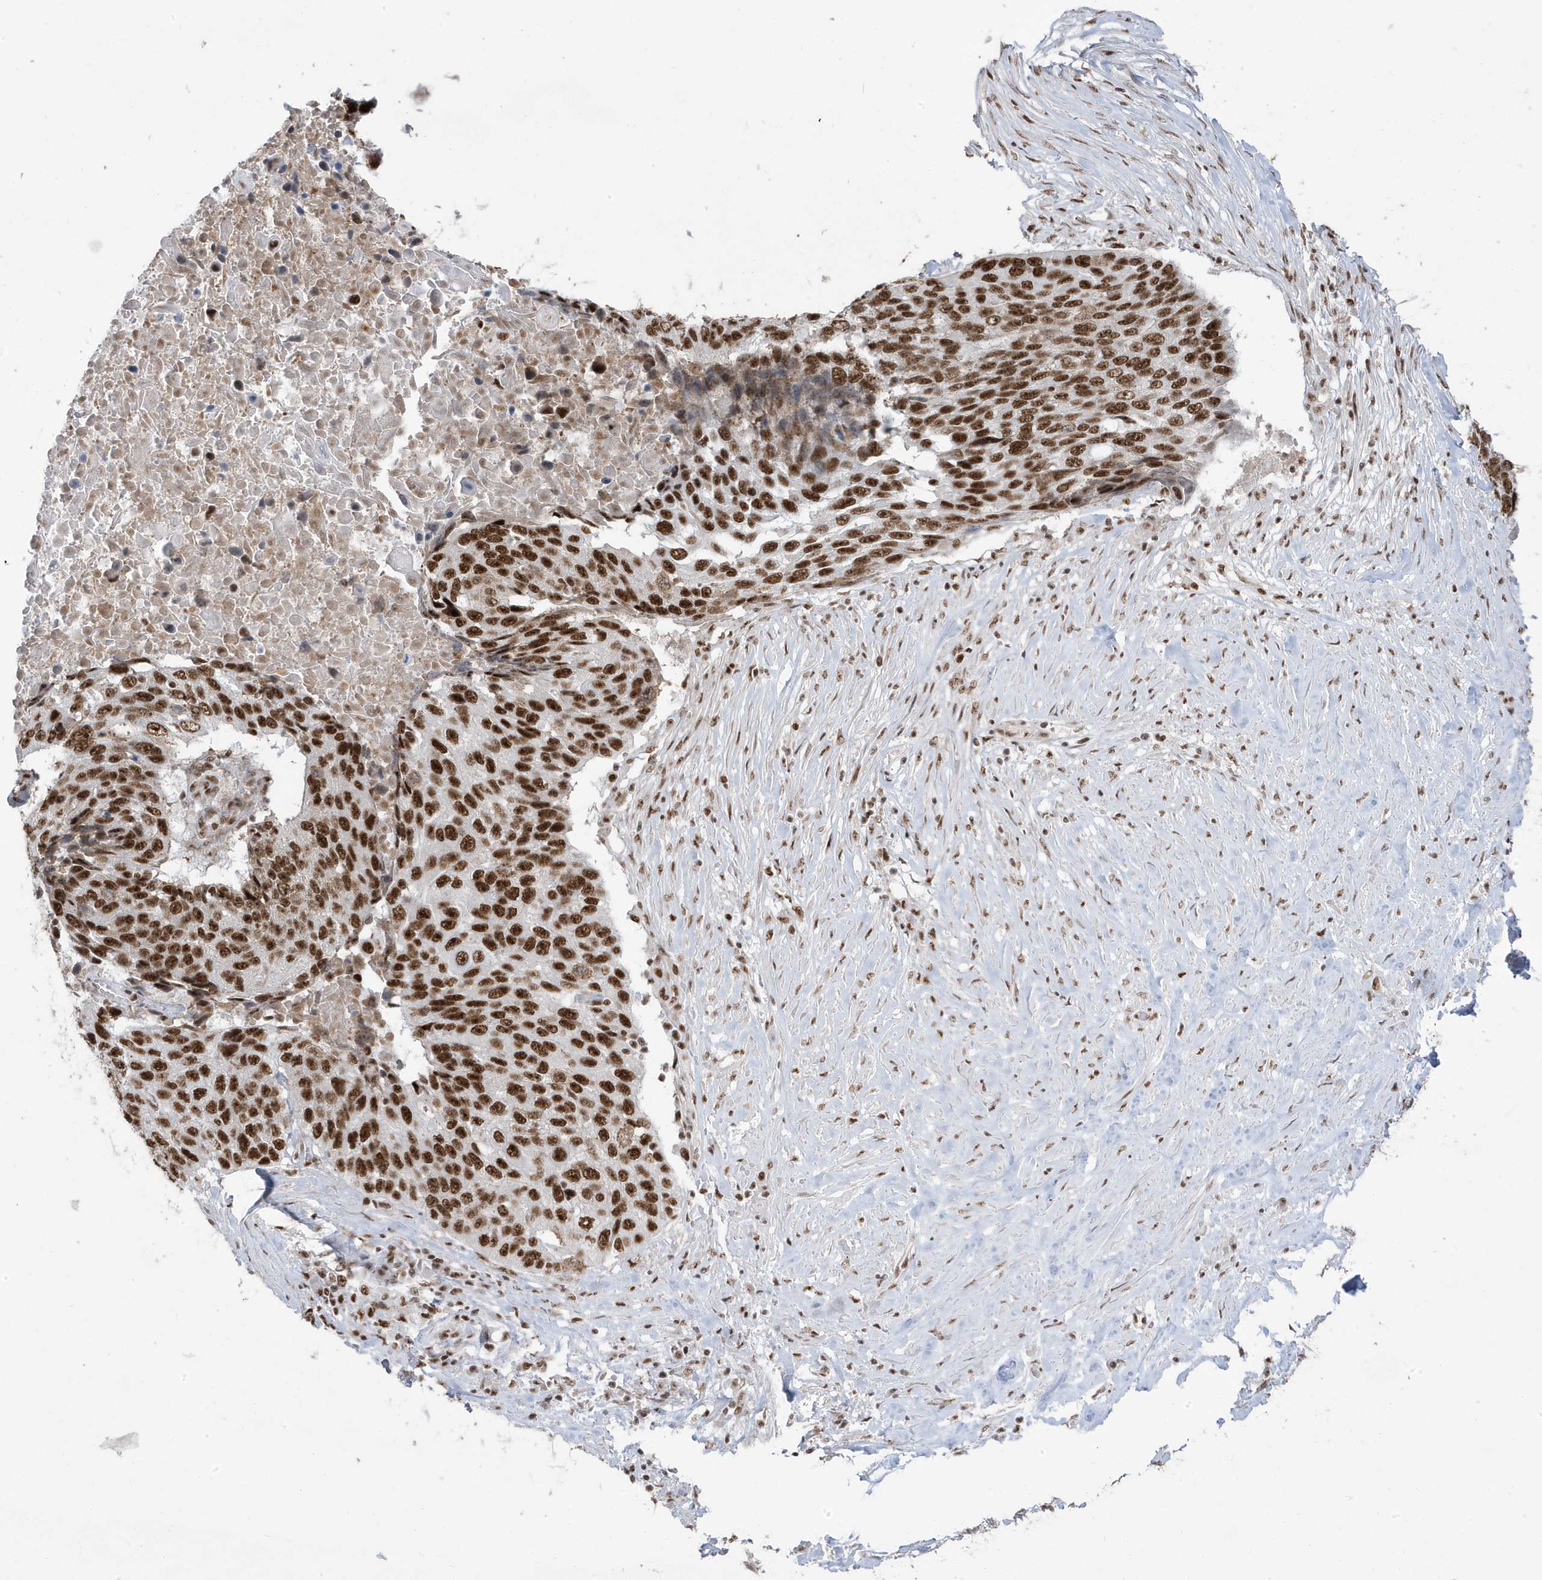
{"staining": {"intensity": "strong", "quantity": ">75%", "location": "nuclear"}, "tissue": "lung cancer", "cell_type": "Tumor cells", "image_type": "cancer", "snomed": [{"axis": "morphology", "description": "Squamous cell carcinoma, NOS"}, {"axis": "topography", "description": "Lung"}], "caption": "Tumor cells show high levels of strong nuclear expression in approximately >75% of cells in lung squamous cell carcinoma.", "gene": "MTREX", "patient": {"sex": "male", "age": 66}}